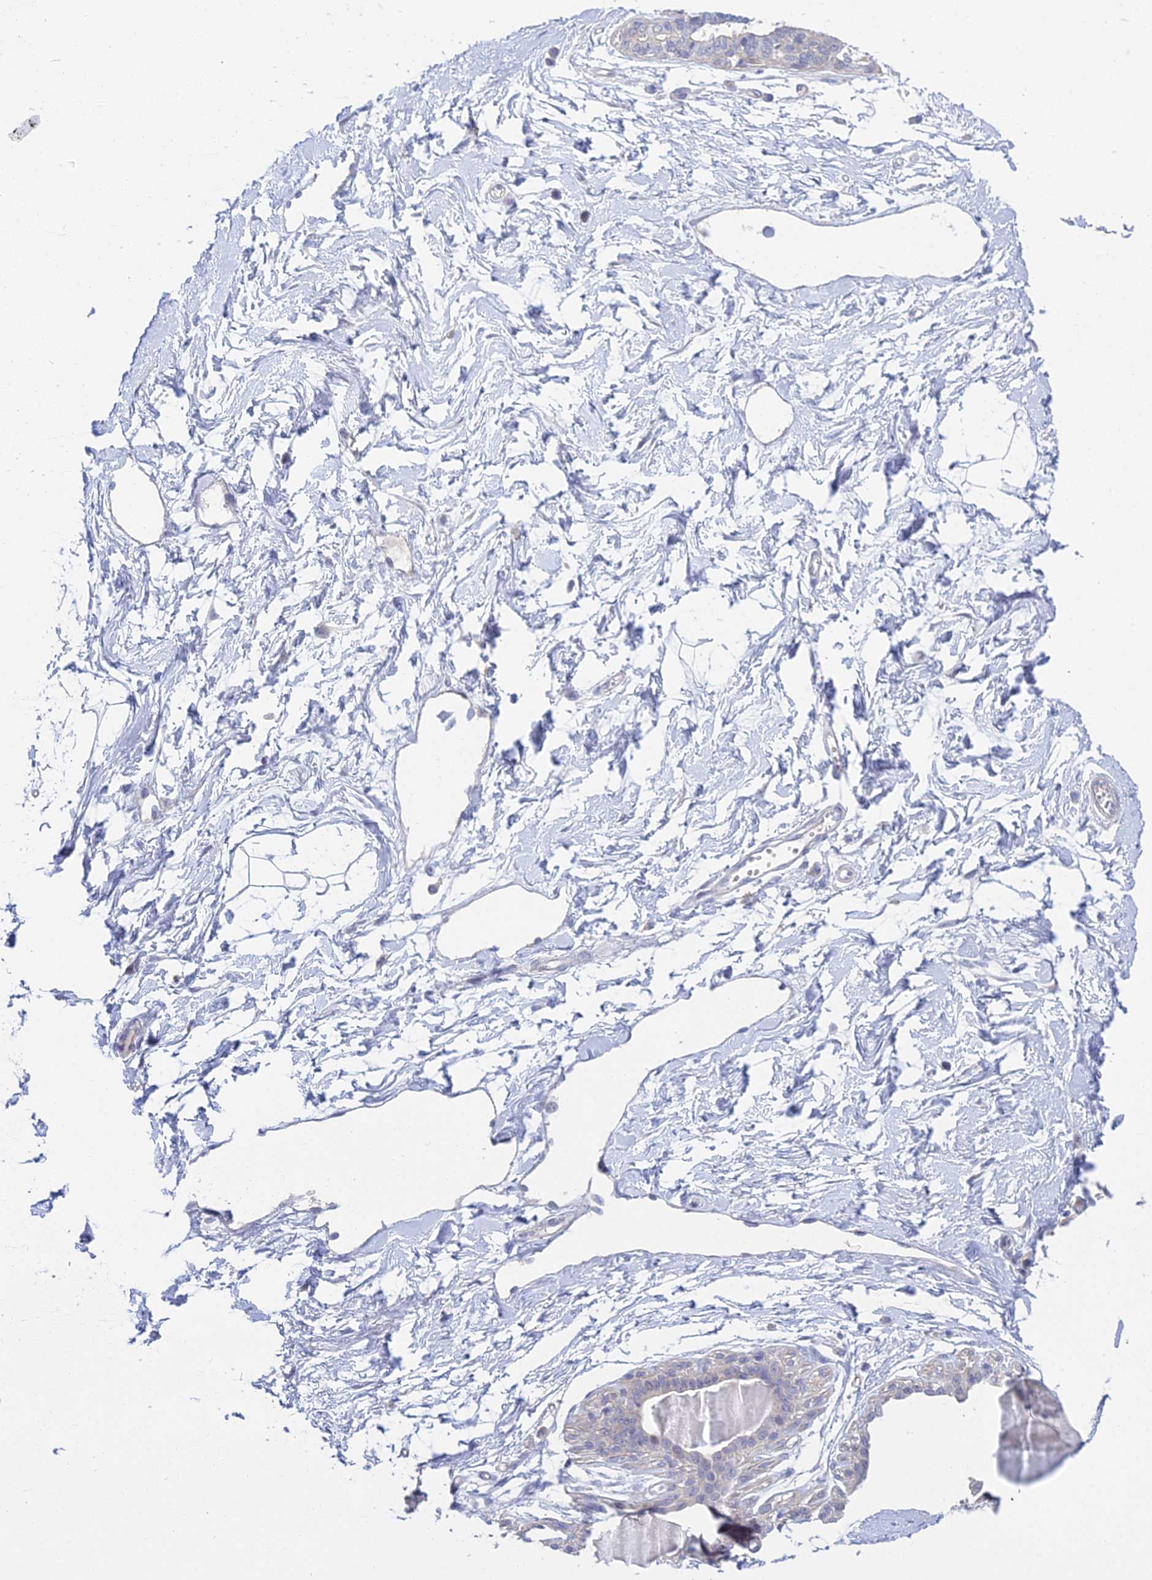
{"staining": {"intensity": "negative", "quantity": "none", "location": "none"}, "tissue": "breast", "cell_type": "Adipocytes", "image_type": "normal", "snomed": [{"axis": "morphology", "description": "Normal tissue, NOS"}, {"axis": "topography", "description": "Breast"}], "caption": "Breast stained for a protein using immunohistochemistry exhibits no positivity adipocytes.", "gene": "METTL26", "patient": {"sex": "female", "age": 45}}